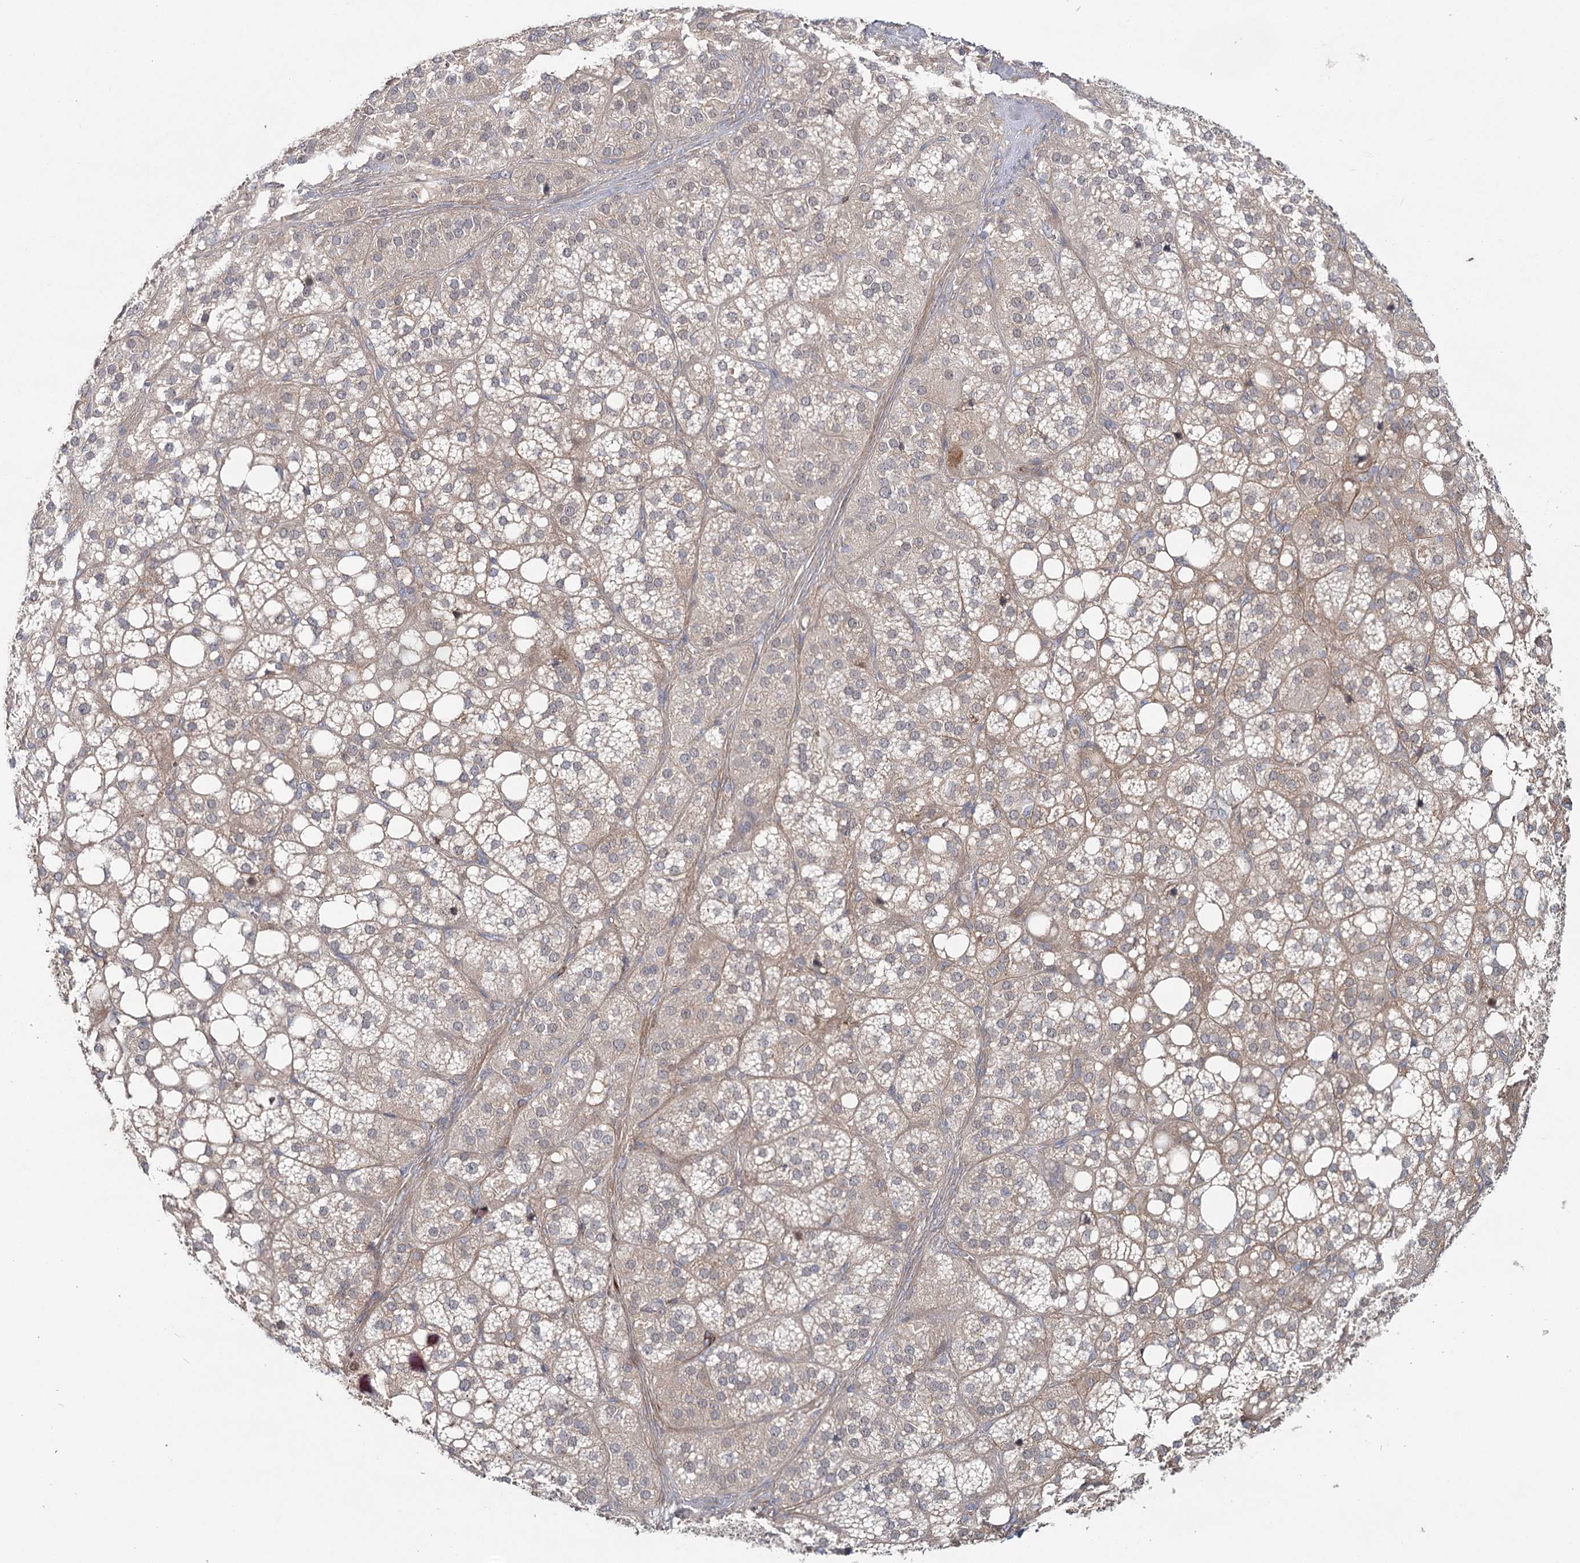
{"staining": {"intensity": "moderate", "quantity": "<25%", "location": "cytoplasmic/membranous,nuclear"}, "tissue": "adrenal gland", "cell_type": "Glandular cells", "image_type": "normal", "snomed": [{"axis": "morphology", "description": "Normal tissue, NOS"}, {"axis": "topography", "description": "Adrenal gland"}], "caption": "Protein expression analysis of unremarkable adrenal gland exhibits moderate cytoplasmic/membranous,nuclear staining in about <25% of glandular cells. (brown staining indicates protein expression, while blue staining denotes nuclei).", "gene": "MAP3K13", "patient": {"sex": "female", "age": 59}}